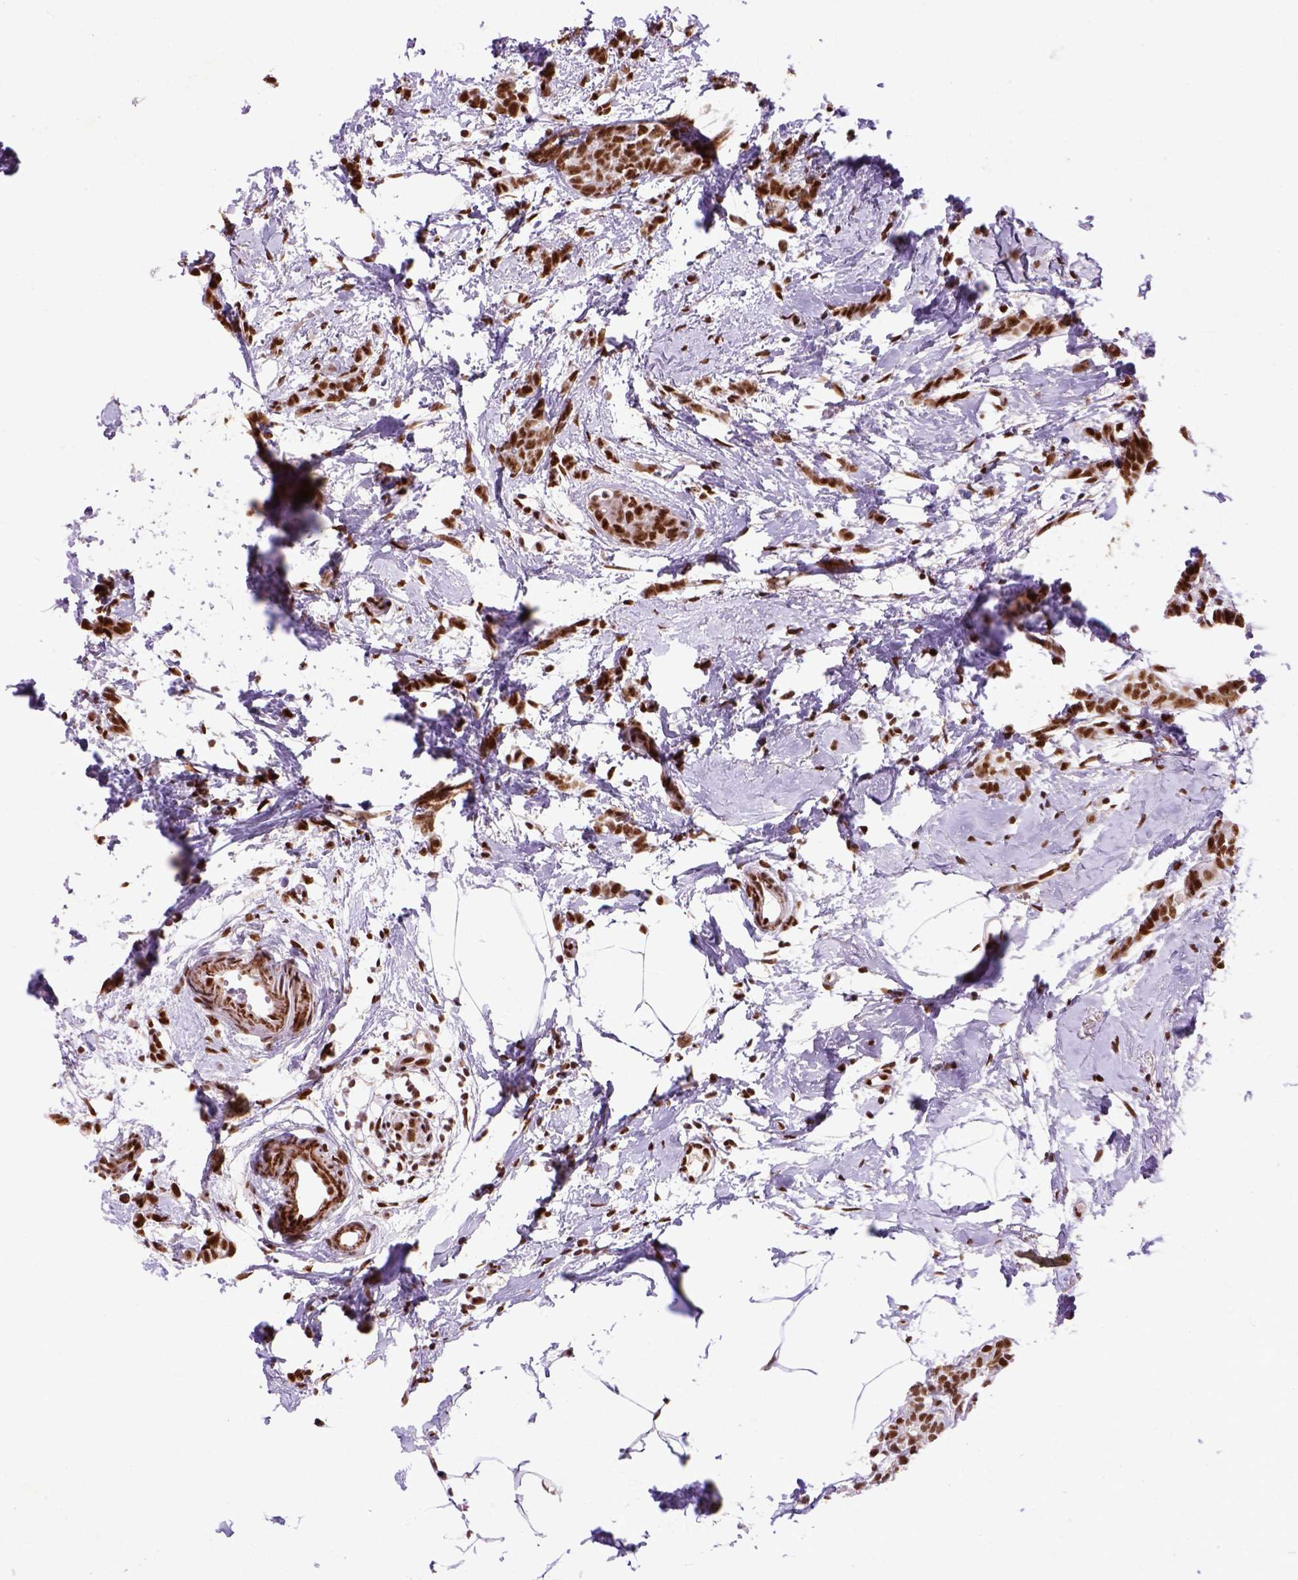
{"staining": {"intensity": "strong", "quantity": ">75%", "location": "nuclear"}, "tissue": "breast cancer", "cell_type": "Tumor cells", "image_type": "cancer", "snomed": [{"axis": "morphology", "description": "Duct carcinoma"}, {"axis": "topography", "description": "Breast"}], "caption": "Breast cancer (invasive ductal carcinoma) tissue exhibits strong nuclear staining in approximately >75% of tumor cells, visualized by immunohistochemistry. The staining is performed using DAB brown chromogen to label protein expression. The nuclei are counter-stained blue using hematoxylin.", "gene": "NSMCE2", "patient": {"sex": "female", "age": 40}}